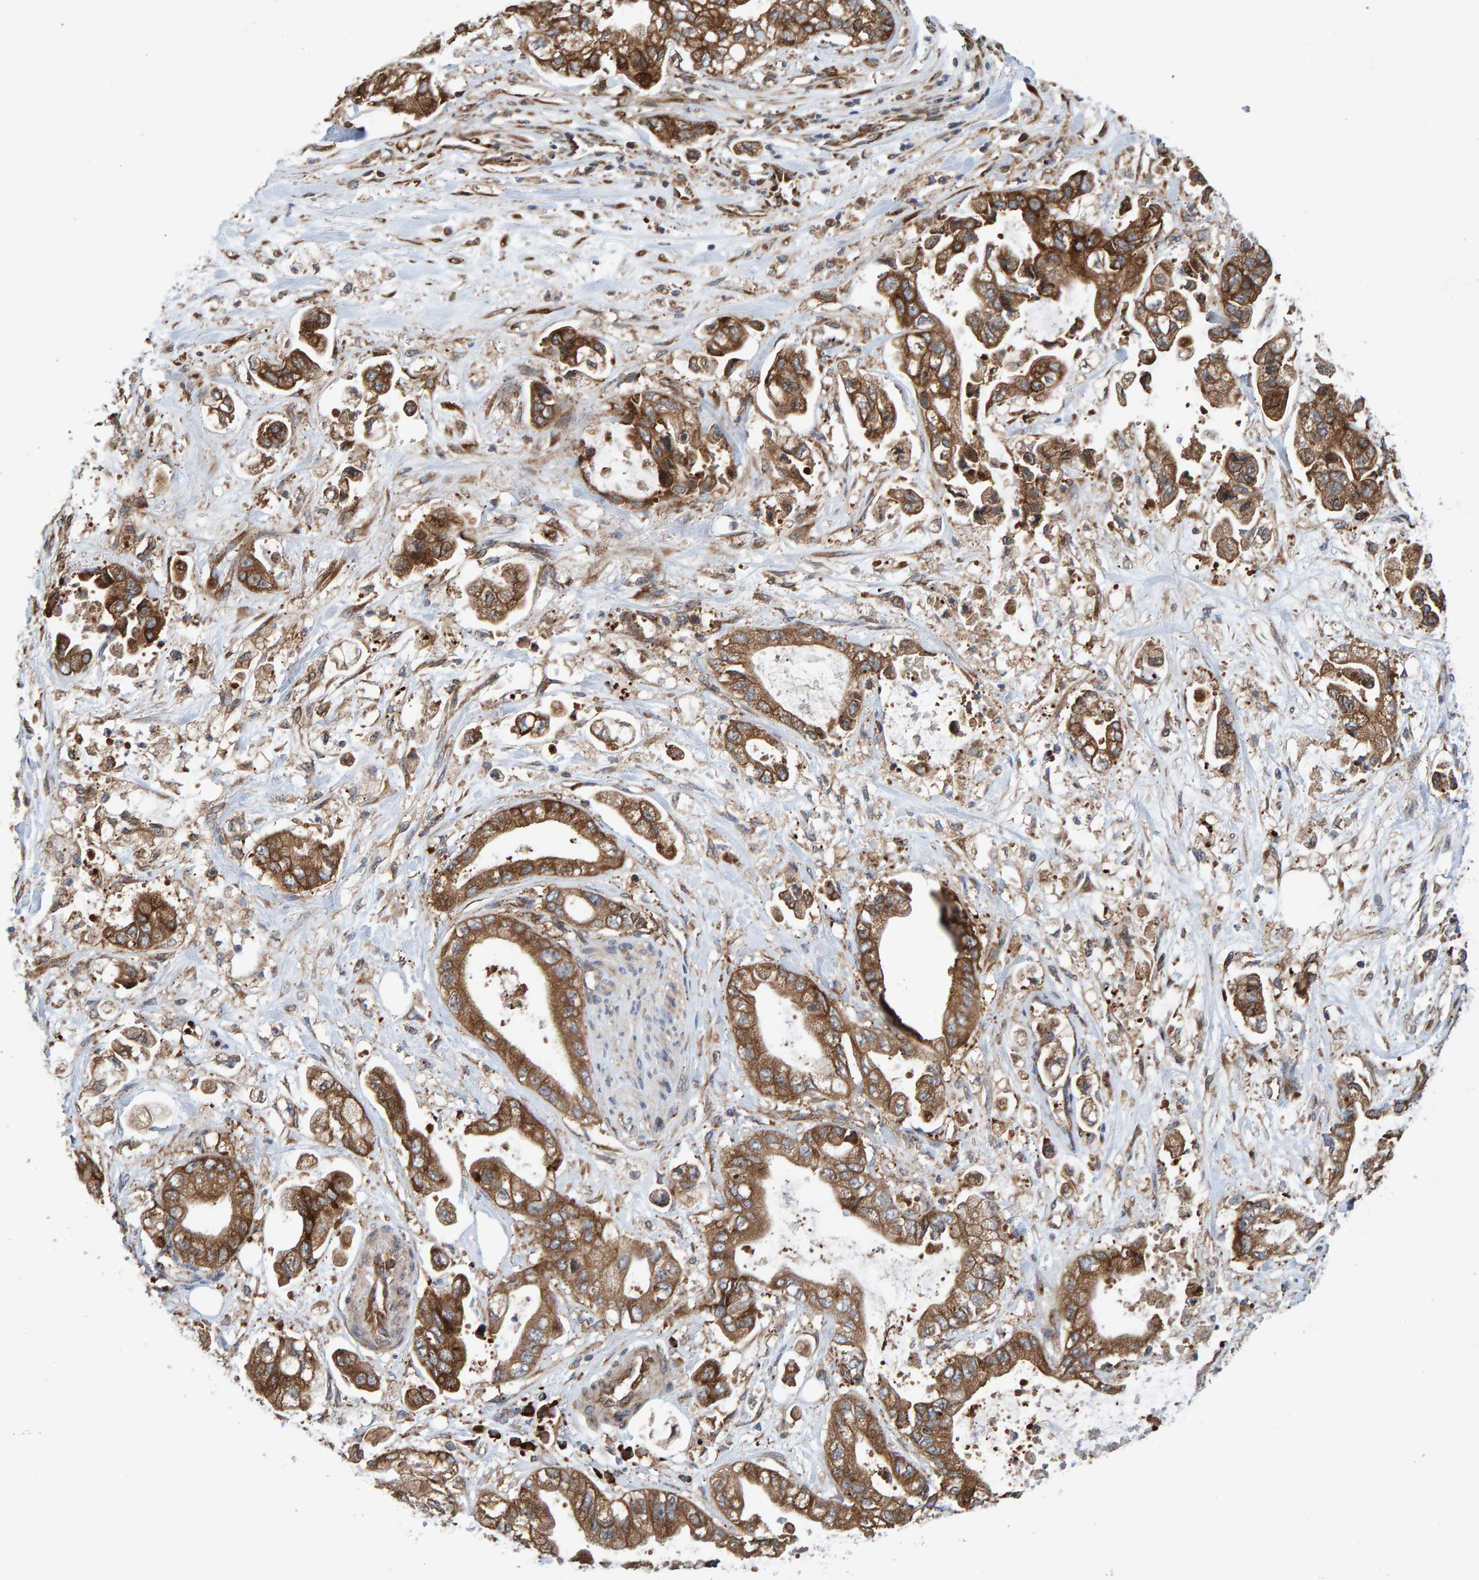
{"staining": {"intensity": "moderate", "quantity": ">75%", "location": "cytoplasmic/membranous"}, "tissue": "stomach cancer", "cell_type": "Tumor cells", "image_type": "cancer", "snomed": [{"axis": "morphology", "description": "Normal tissue, NOS"}, {"axis": "morphology", "description": "Adenocarcinoma, NOS"}, {"axis": "topography", "description": "Stomach"}], "caption": "There is medium levels of moderate cytoplasmic/membranous staining in tumor cells of adenocarcinoma (stomach), as demonstrated by immunohistochemical staining (brown color).", "gene": "KIAA0753", "patient": {"sex": "male", "age": 62}}